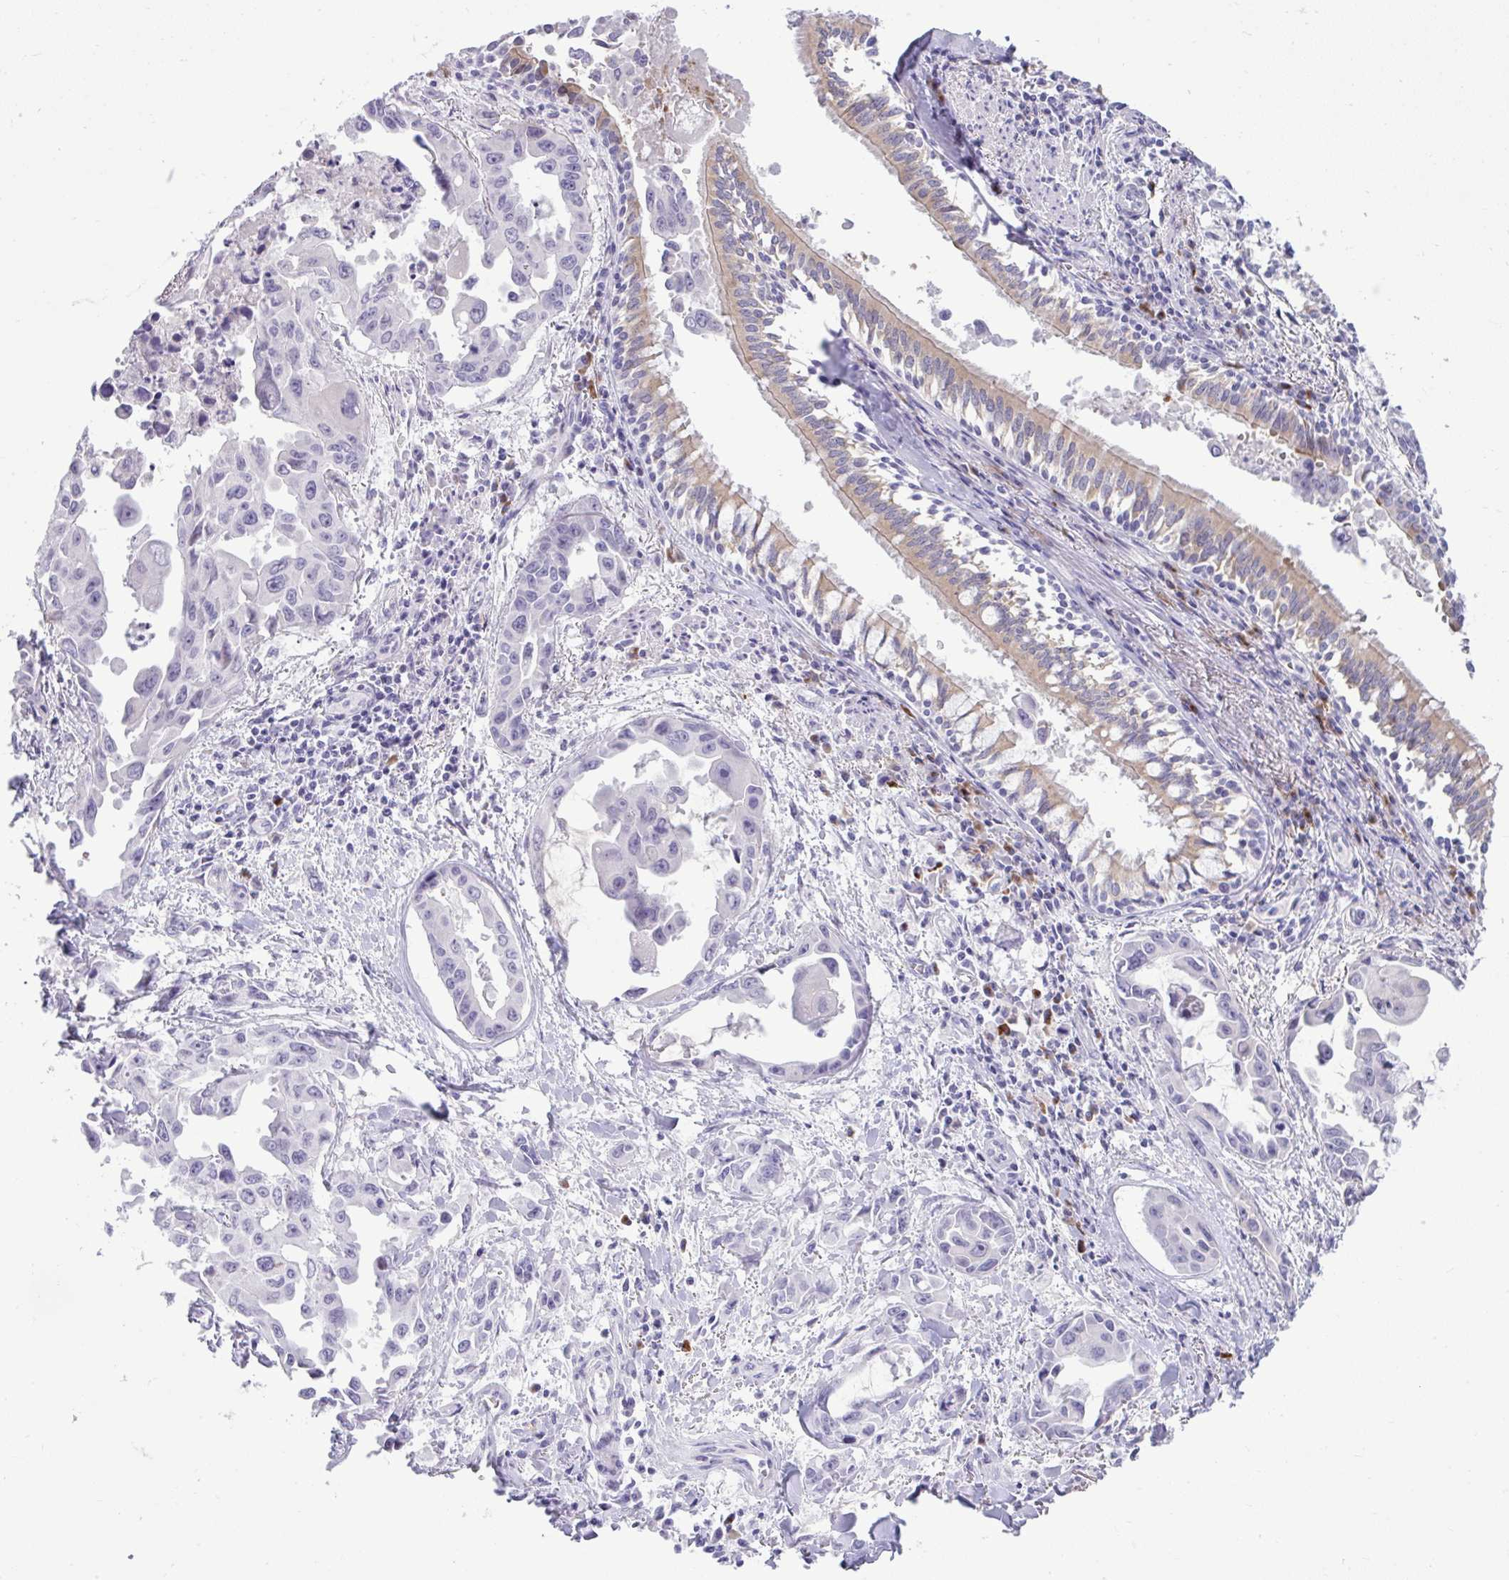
{"staining": {"intensity": "negative", "quantity": "none", "location": "none"}, "tissue": "lung cancer", "cell_type": "Tumor cells", "image_type": "cancer", "snomed": [{"axis": "morphology", "description": "Adenocarcinoma, NOS"}, {"axis": "topography", "description": "Lung"}], "caption": "Human lung cancer (adenocarcinoma) stained for a protein using immunohistochemistry (IHC) demonstrates no staining in tumor cells.", "gene": "SPAG1", "patient": {"sex": "male", "age": 64}}